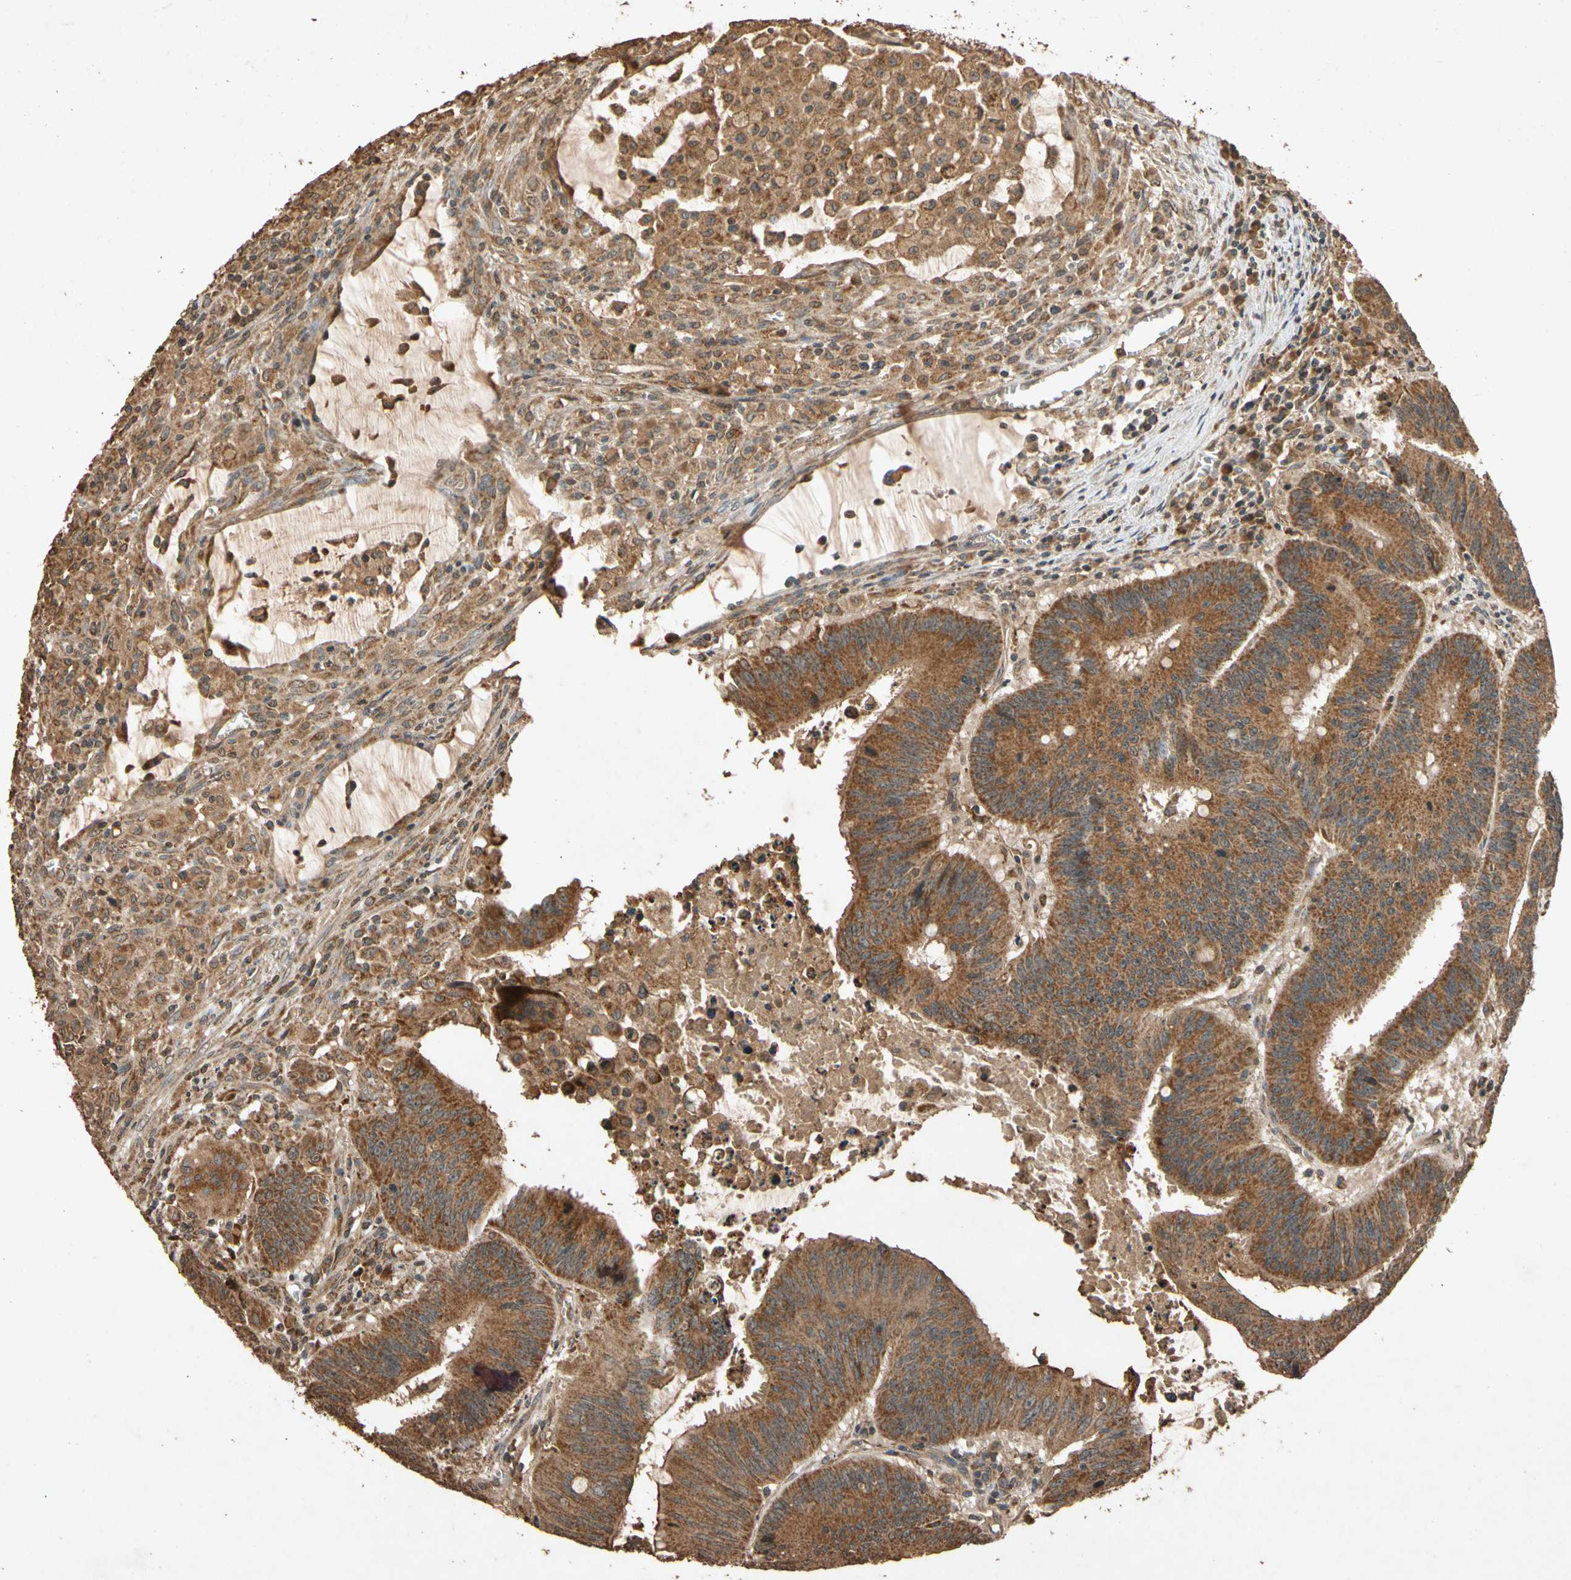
{"staining": {"intensity": "strong", "quantity": ">75%", "location": "cytoplasmic/membranous"}, "tissue": "colorectal cancer", "cell_type": "Tumor cells", "image_type": "cancer", "snomed": [{"axis": "morphology", "description": "Adenocarcinoma, NOS"}, {"axis": "topography", "description": "Colon"}], "caption": "Human colorectal cancer stained with a protein marker shows strong staining in tumor cells.", "gene": "TXN2", "patient": {"sex": "male", "age": 45}}